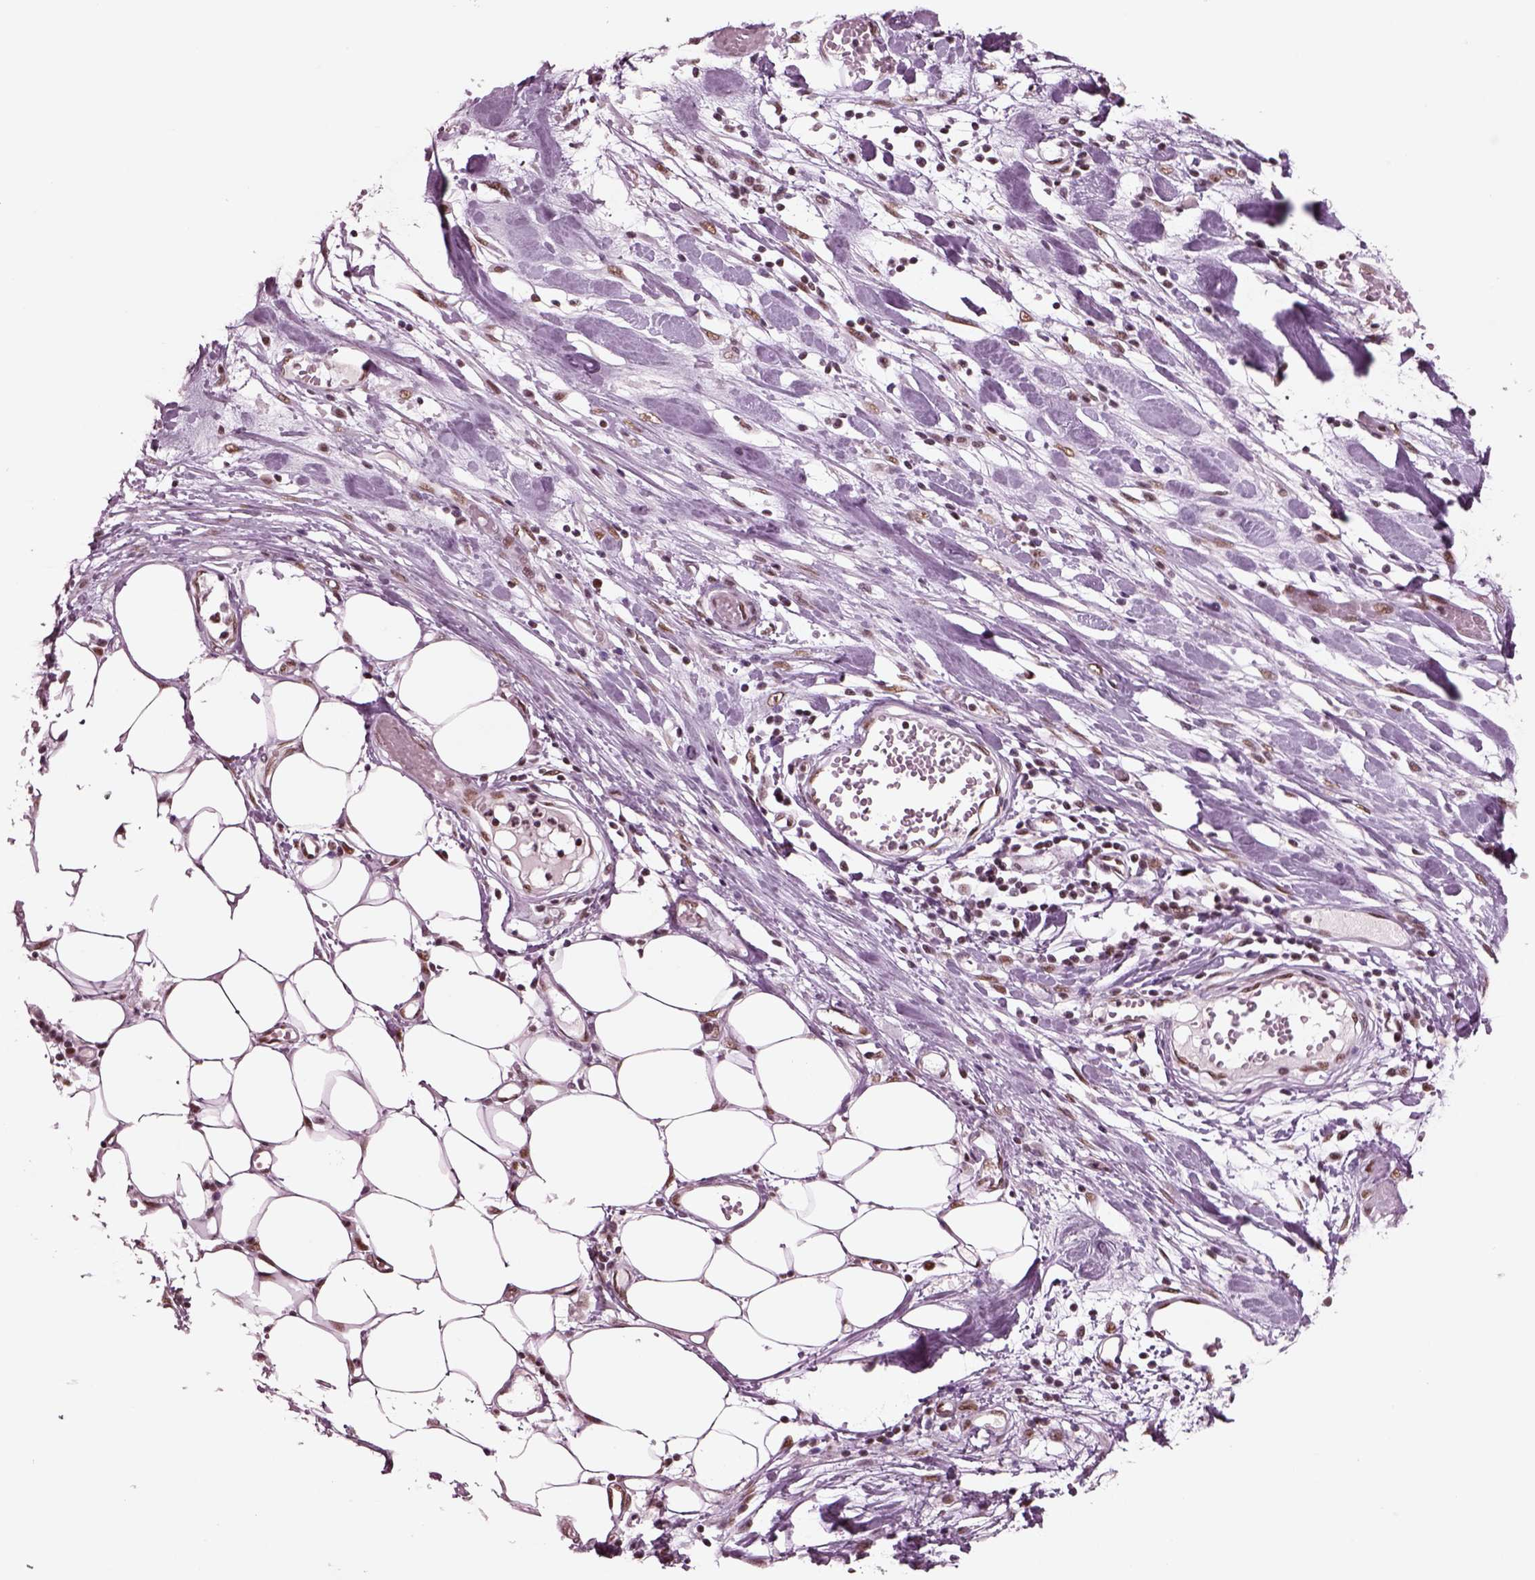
{"staining": {"intensity": "negative", "quantity": "none", "location": "none"}, "tissue": "stomach cancer", "cell_type": "Tumor cells", "image_type": "cancer", "snomed": [{"axis": "morphology", "description": "Adenocarcinoma, NOS"}, {"axis": "topography", "description": "Stomach, upper"}], "caption": "Micrograph shows no protein staining in tumor cells of stomach adenocarcinoma tissue.", "gene": "SEPHS1", "patient": {"sex": "male", "age": 68}}